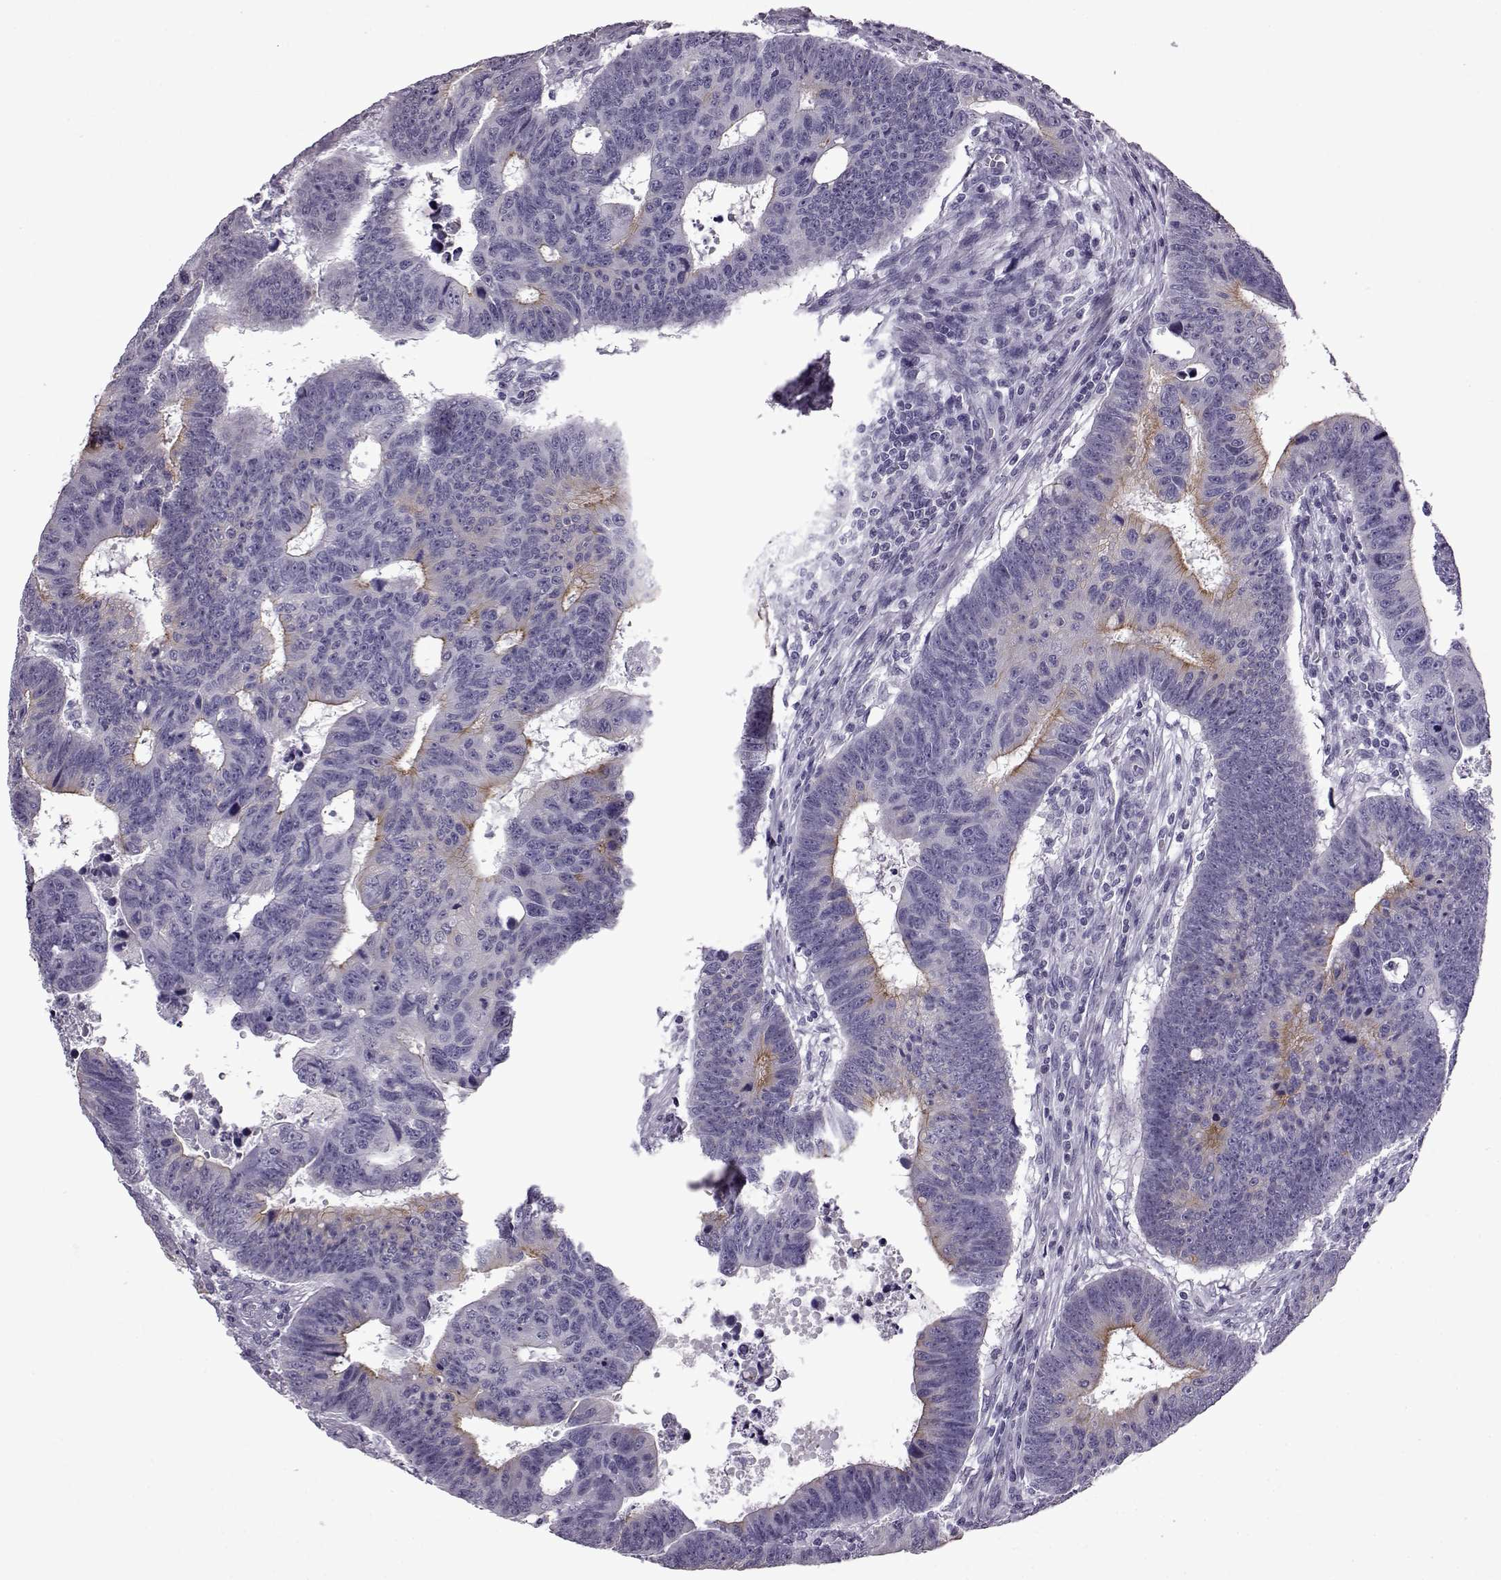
{"staining": {"intensity": "weak", "quantity": "<25%", "location": "cytoplasmic/membranous"}, "tissue": "colorectal cancer", "cell_type": "Tumor cells", "image_type": "cancer", "snomed": [{"axis": "morphology", "description": "Adenocarcinoma, NOS"}, {"axis": "topography", "description": "Rectum"}], "caption": "This is a histopathology image of immunohistochemistry staining of colorectal adenocarcinoma, which shows no positivity in tumor cells.", "gene": "SLC28A2", "patient": {"sex": "female", "age": 85}}